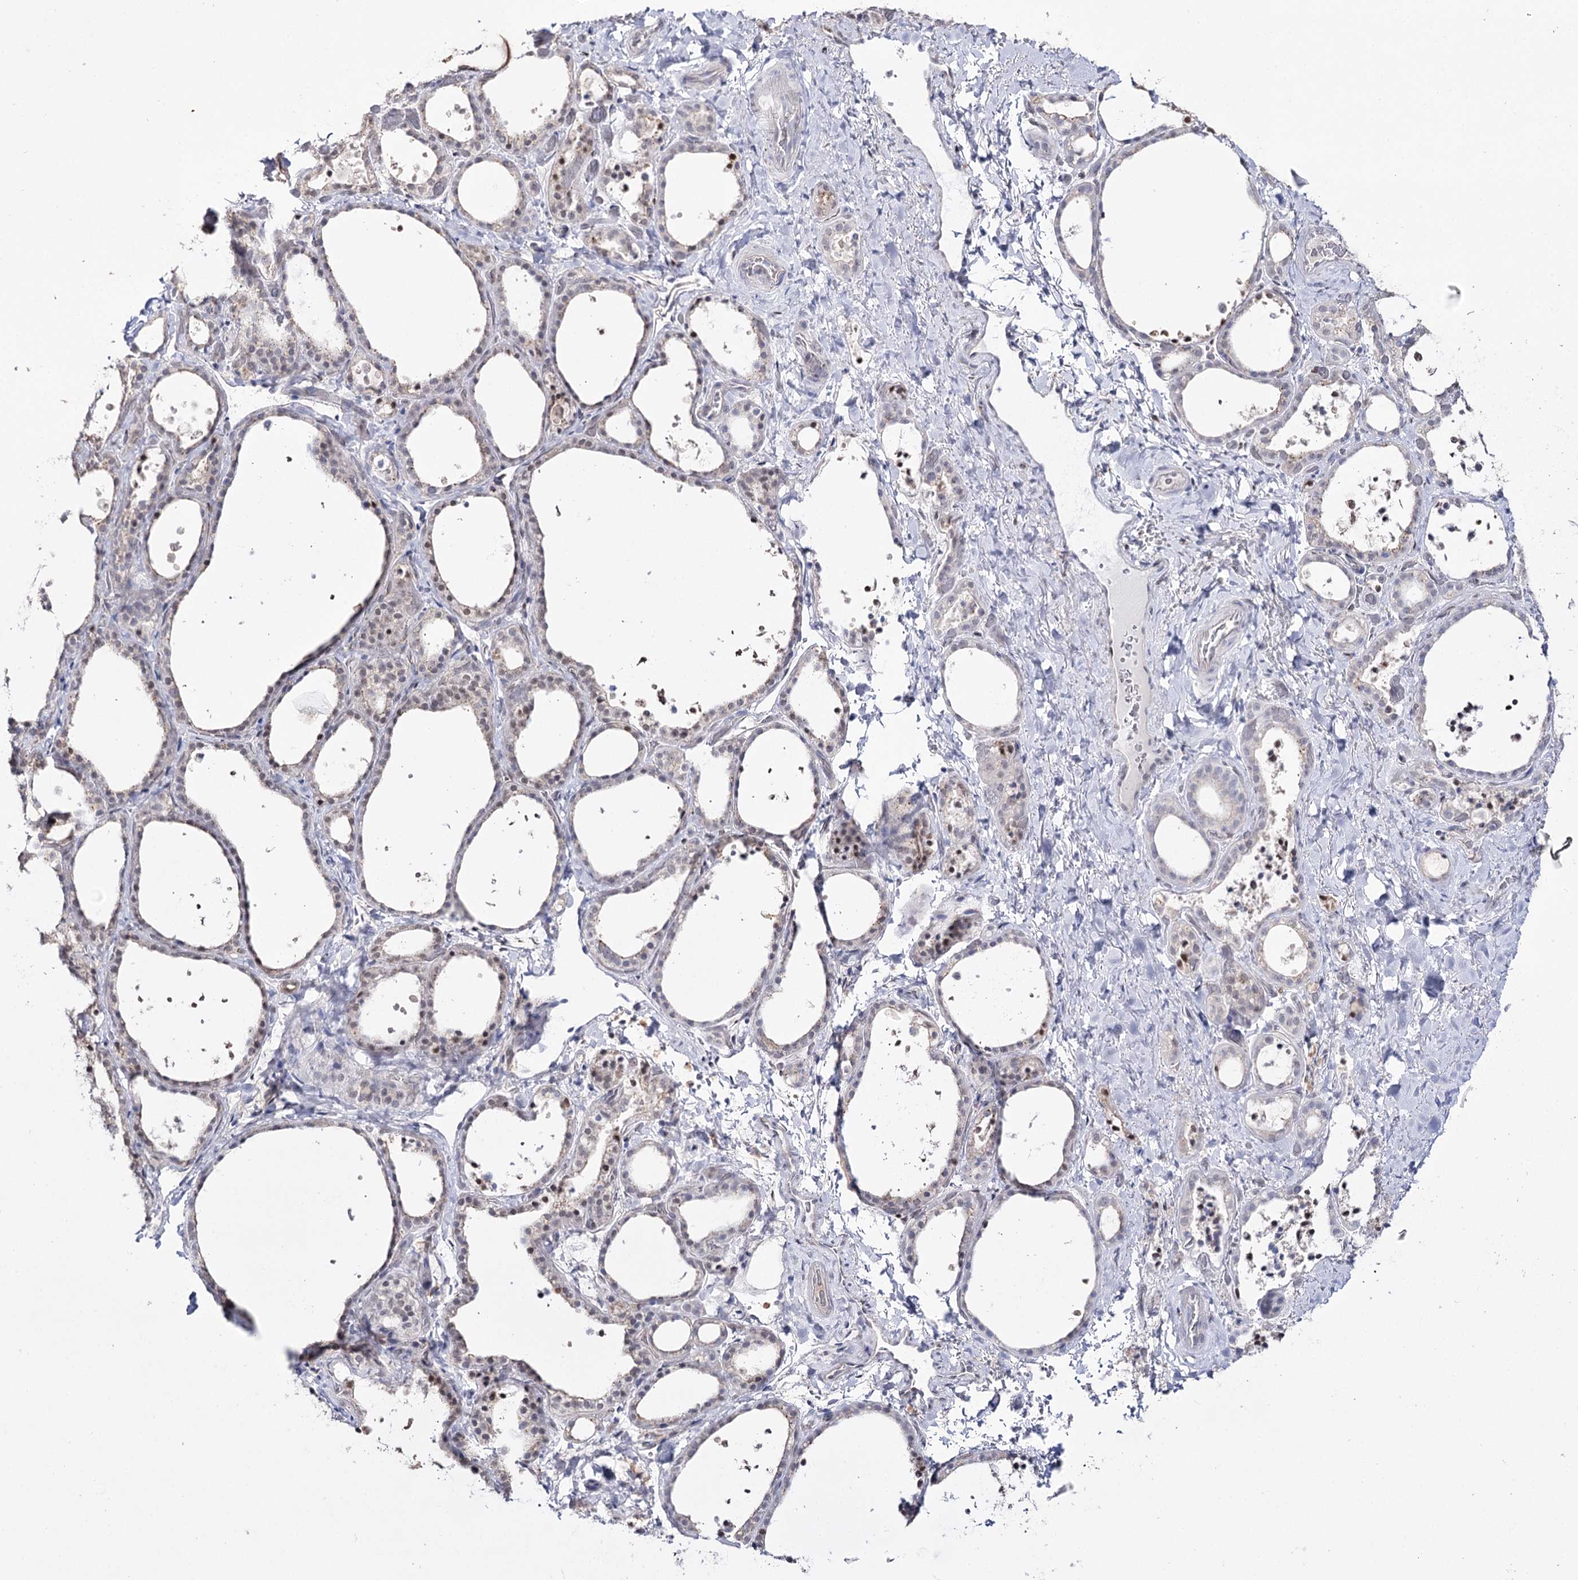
{"staining": {"intensity": "moderate", "quantity": "25%-75%", "location": "nuclear"}, "tissue": "thyroid gland", "cell_type": "Glandular cells", "image_type": "normal", "snomed": [{"axis": "morphology", "description": "Normal tissue, NOS"}, {"axis": "topography", "description": "Thyroid gland"}], "caption": "Human thyroid gland stained with a brown dye exhibits moderate nuclear positive expression in approximately 25%-75% of glandular cells.", "gene": "VGLL4", "patient": {"sex": "female", "age": 44}}